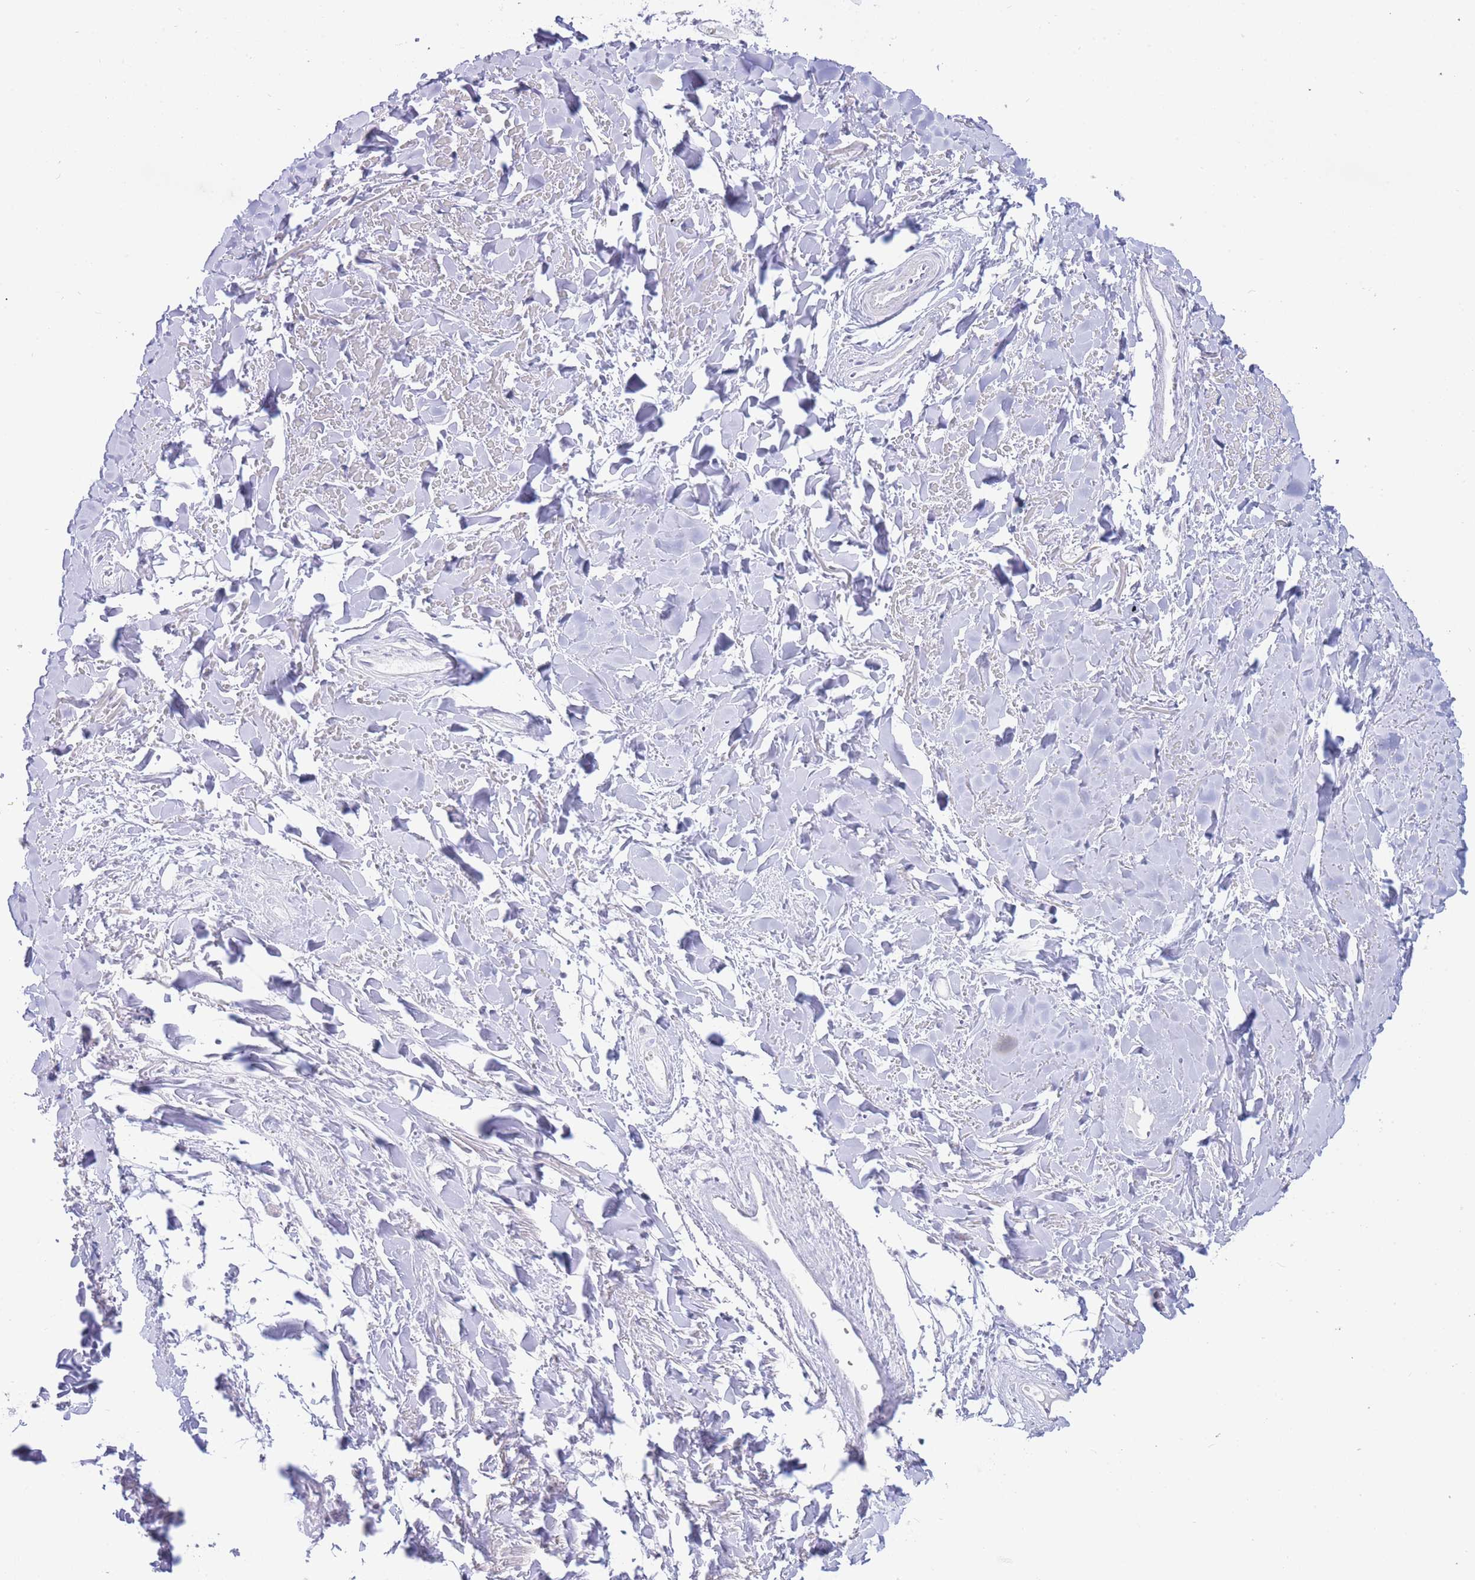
{"staining": {"intensity": "negative", "quantity": "none", "location": "none"}, "tissue": "adipose tissue", "cell_type": "Adipocytes", "image_type": "normal", "snomed": [{"axis": "morphology", "description": "Normal tissue, NOS"}, {"axis": "topography", "description": "Cartilage tissue"}], "caption": "Immunohistochemistry photomicrograph of unremarkable adipose tissue stained for a protein (brown), which displays no positivity in adipocytes.", "gene": "APOL4", "patient": {"sex": "male", "age": 57}}